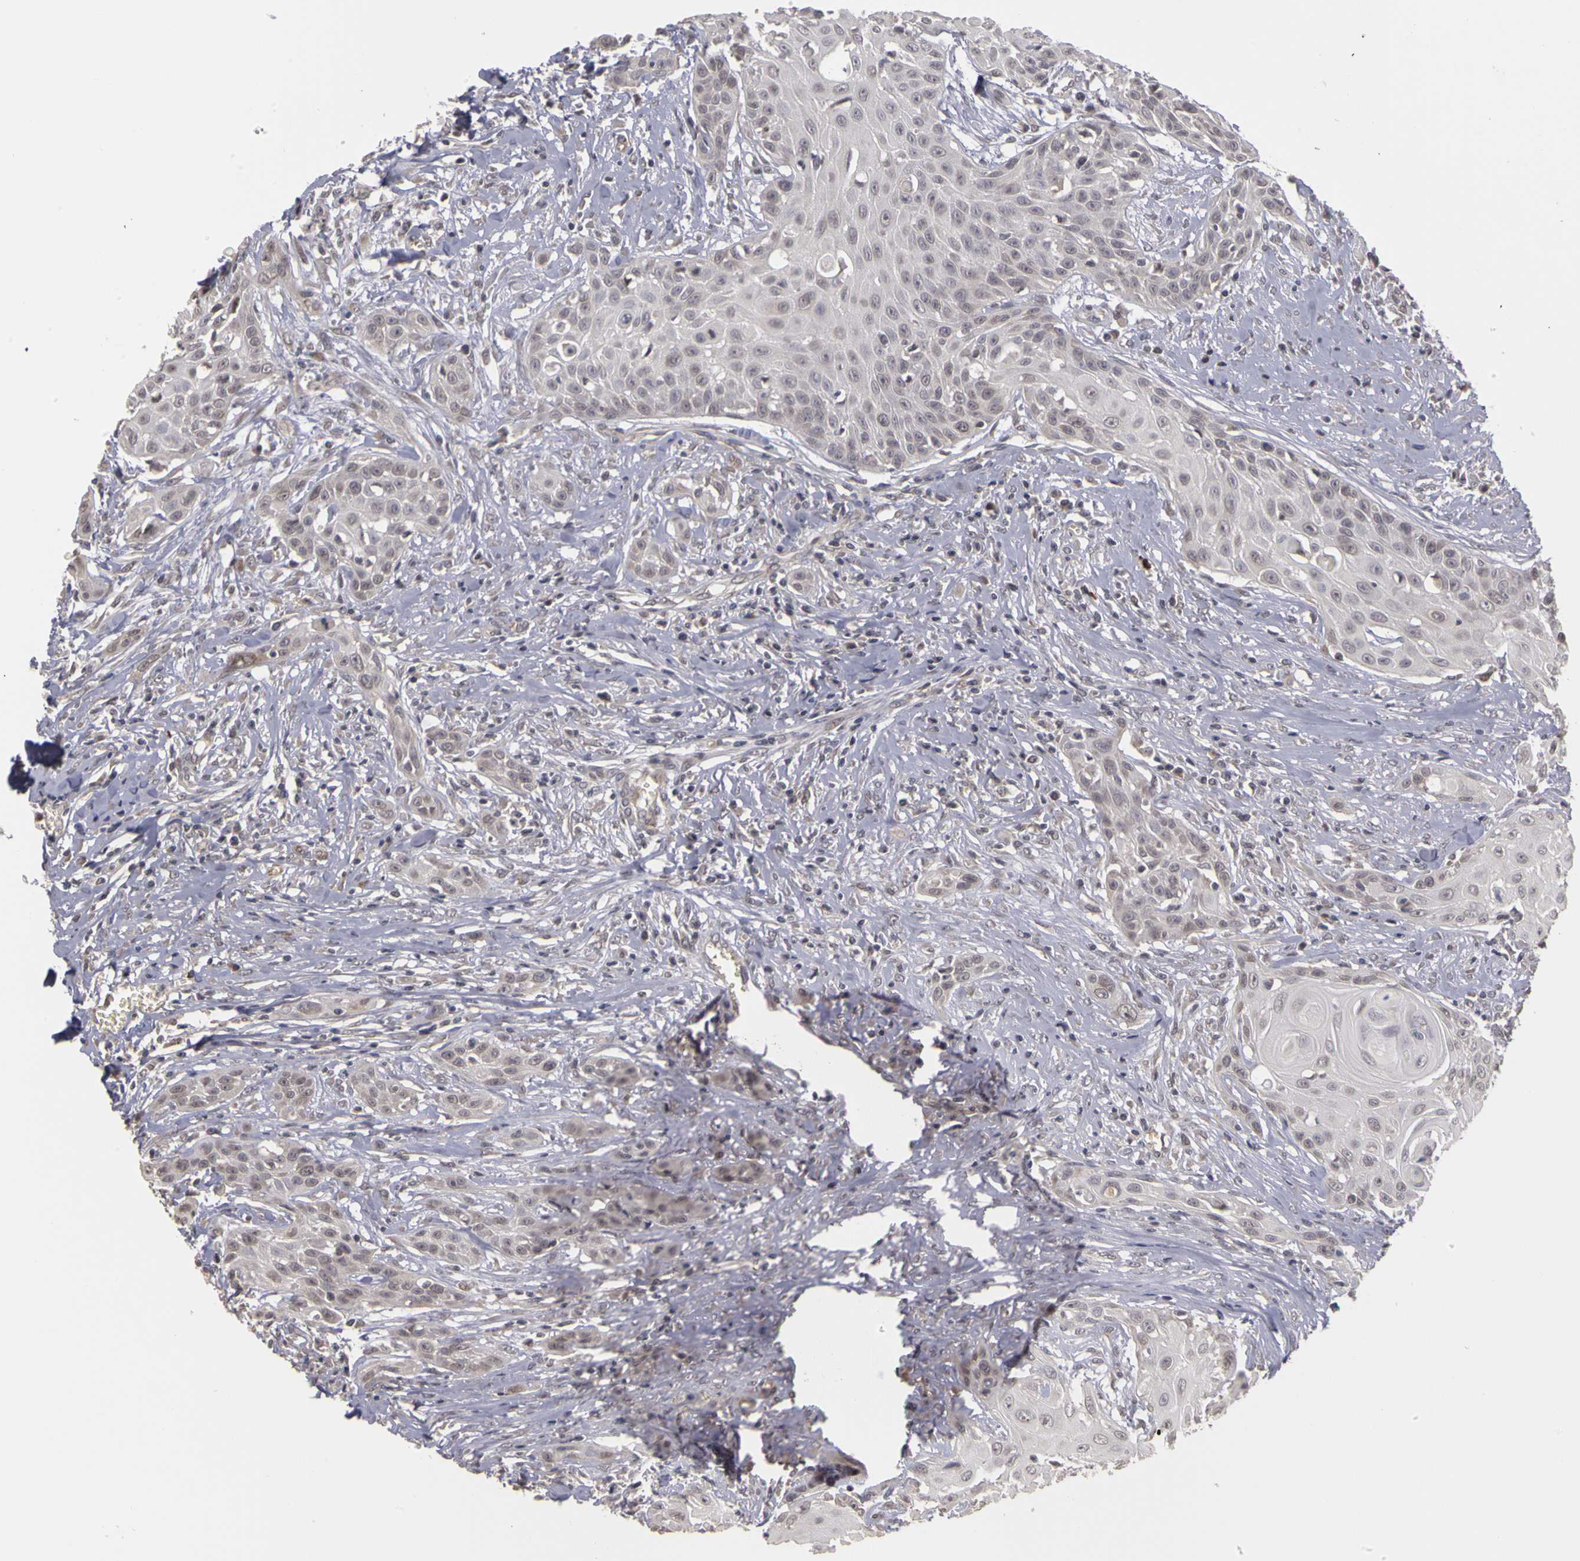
{"staining": {"intensity": "negative", "quantity": "none", "location": "none"}, "tissue": "head and neck cancer", "cell_type": "Tumor cells", "image_type": "cancer", "snomed": [{"axis": "morphology", "description": "Squamous cell carcinoma, NOS"}, {"axis": "morphology", "description": "Squamous cell carcinoma, metastatic, NOS"}, {"axis": "topography", "description": "Lymph node"}, {"axis": "topography", "description": "Salivary gland"}, {"axis": "topography", "description": "Head-Neck"}], "caption": "The immunohistochemistry histopathology image has no significant staining in tumor cells of squamous cell carcinoma (head and neck) tissue. (Brightfield microscopy of DAB immunohistochemistry at high magnification).", "gene": "FRMD7", "patient": {"sex": "female", "age": 74}}